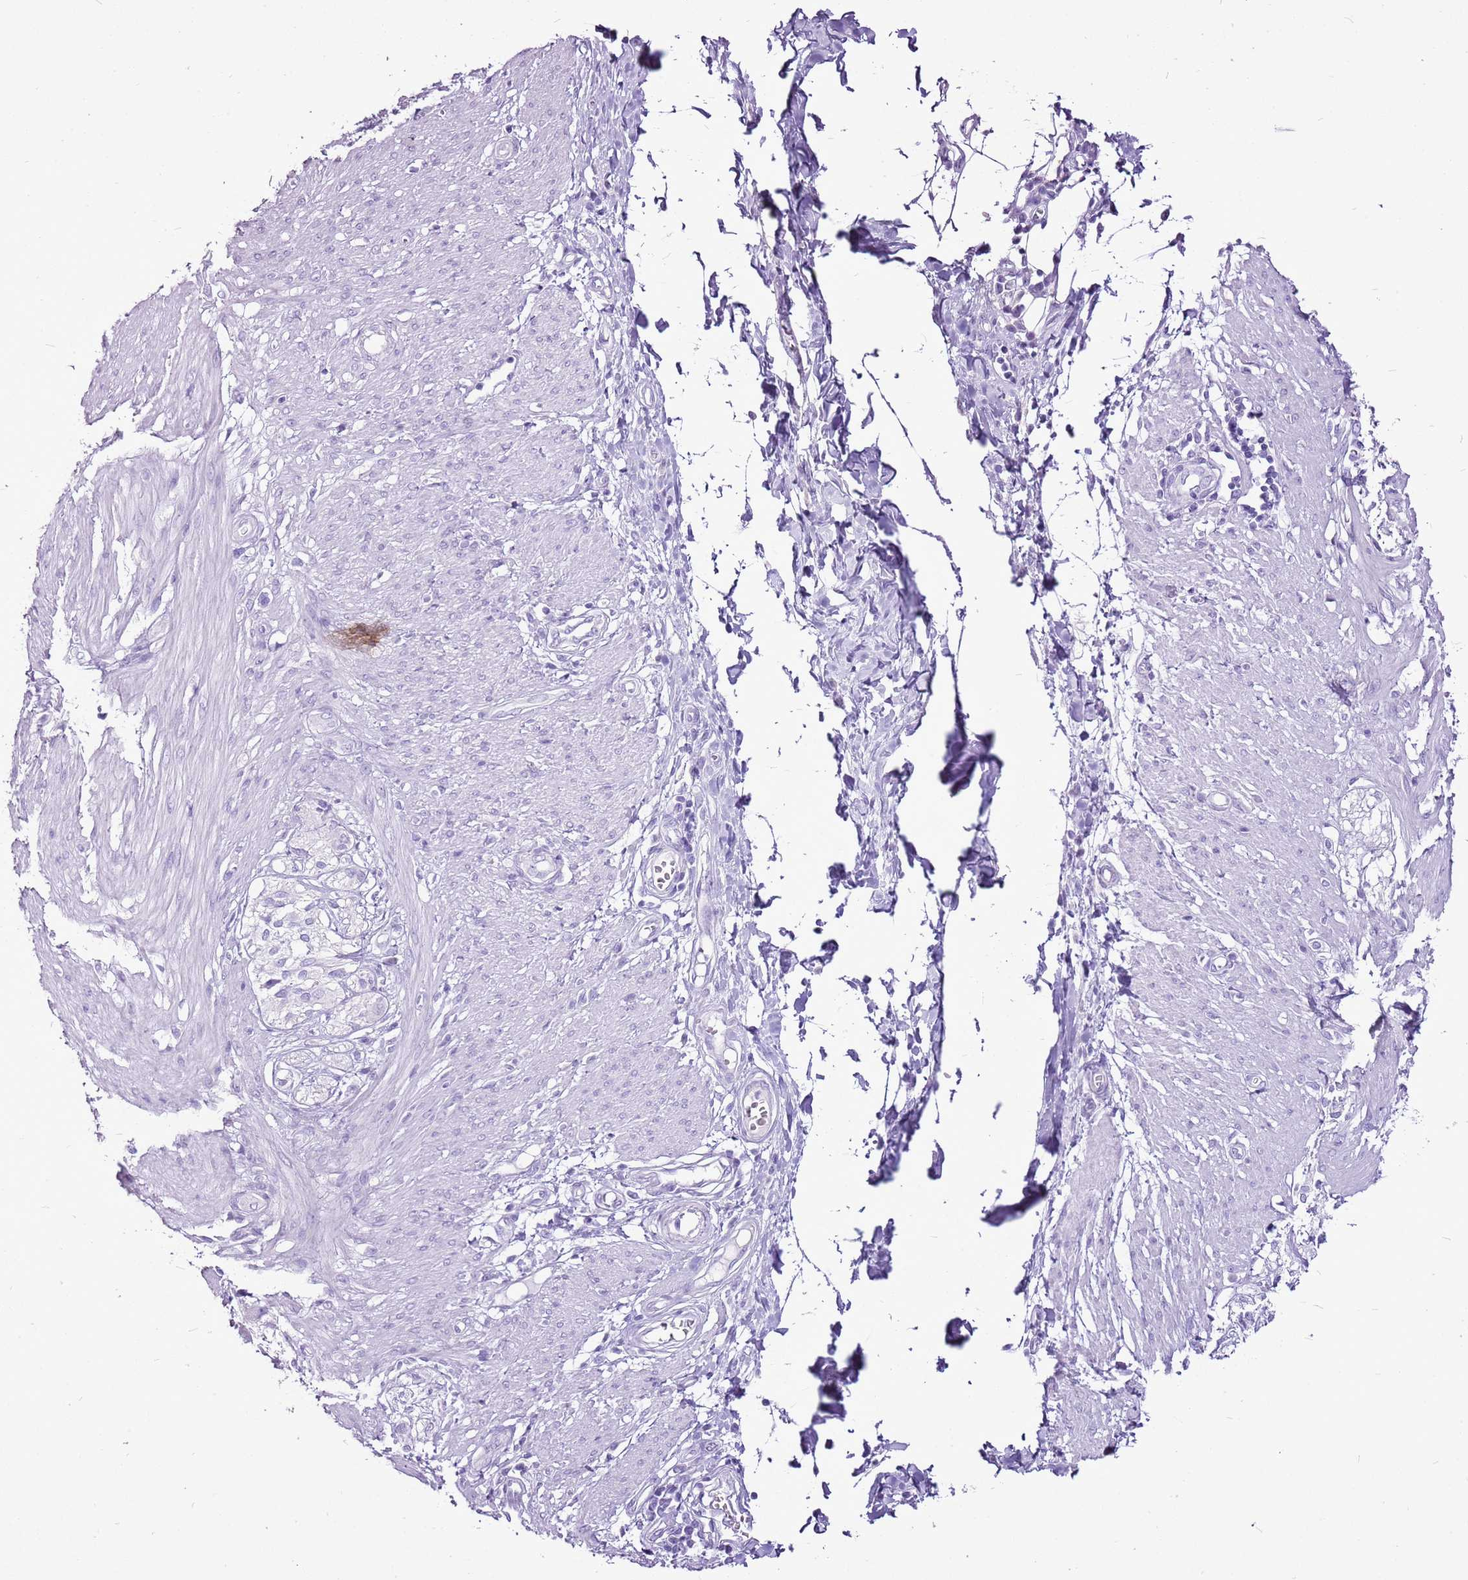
{"staining": {"intensity": "negative", "quantity": "none", "location": "none"}, "tissue": "smooth muscle", "cell_type": "Smooth muscle cells", "image_type": "normal", "snomed": [{"axis": "morphology", "description": "Normal tissue, NOS"}, {"axis": "morphology", "description": "Adenocarcinoma, NOS"}, {"axis": "topography", "description": "Colon"}, {"axis": "topography", "description": "Peripheral nerve tissue"}], "caption": "Immunohistochemistry image of normal human smooth muscle stained for a protein (brown), which reveals no positivity in smooth muscle cells. (DAB IHC with hematoxylin counter stain).", "gene": "CNFN", "patient": {"sex": "male", "age": 14}}